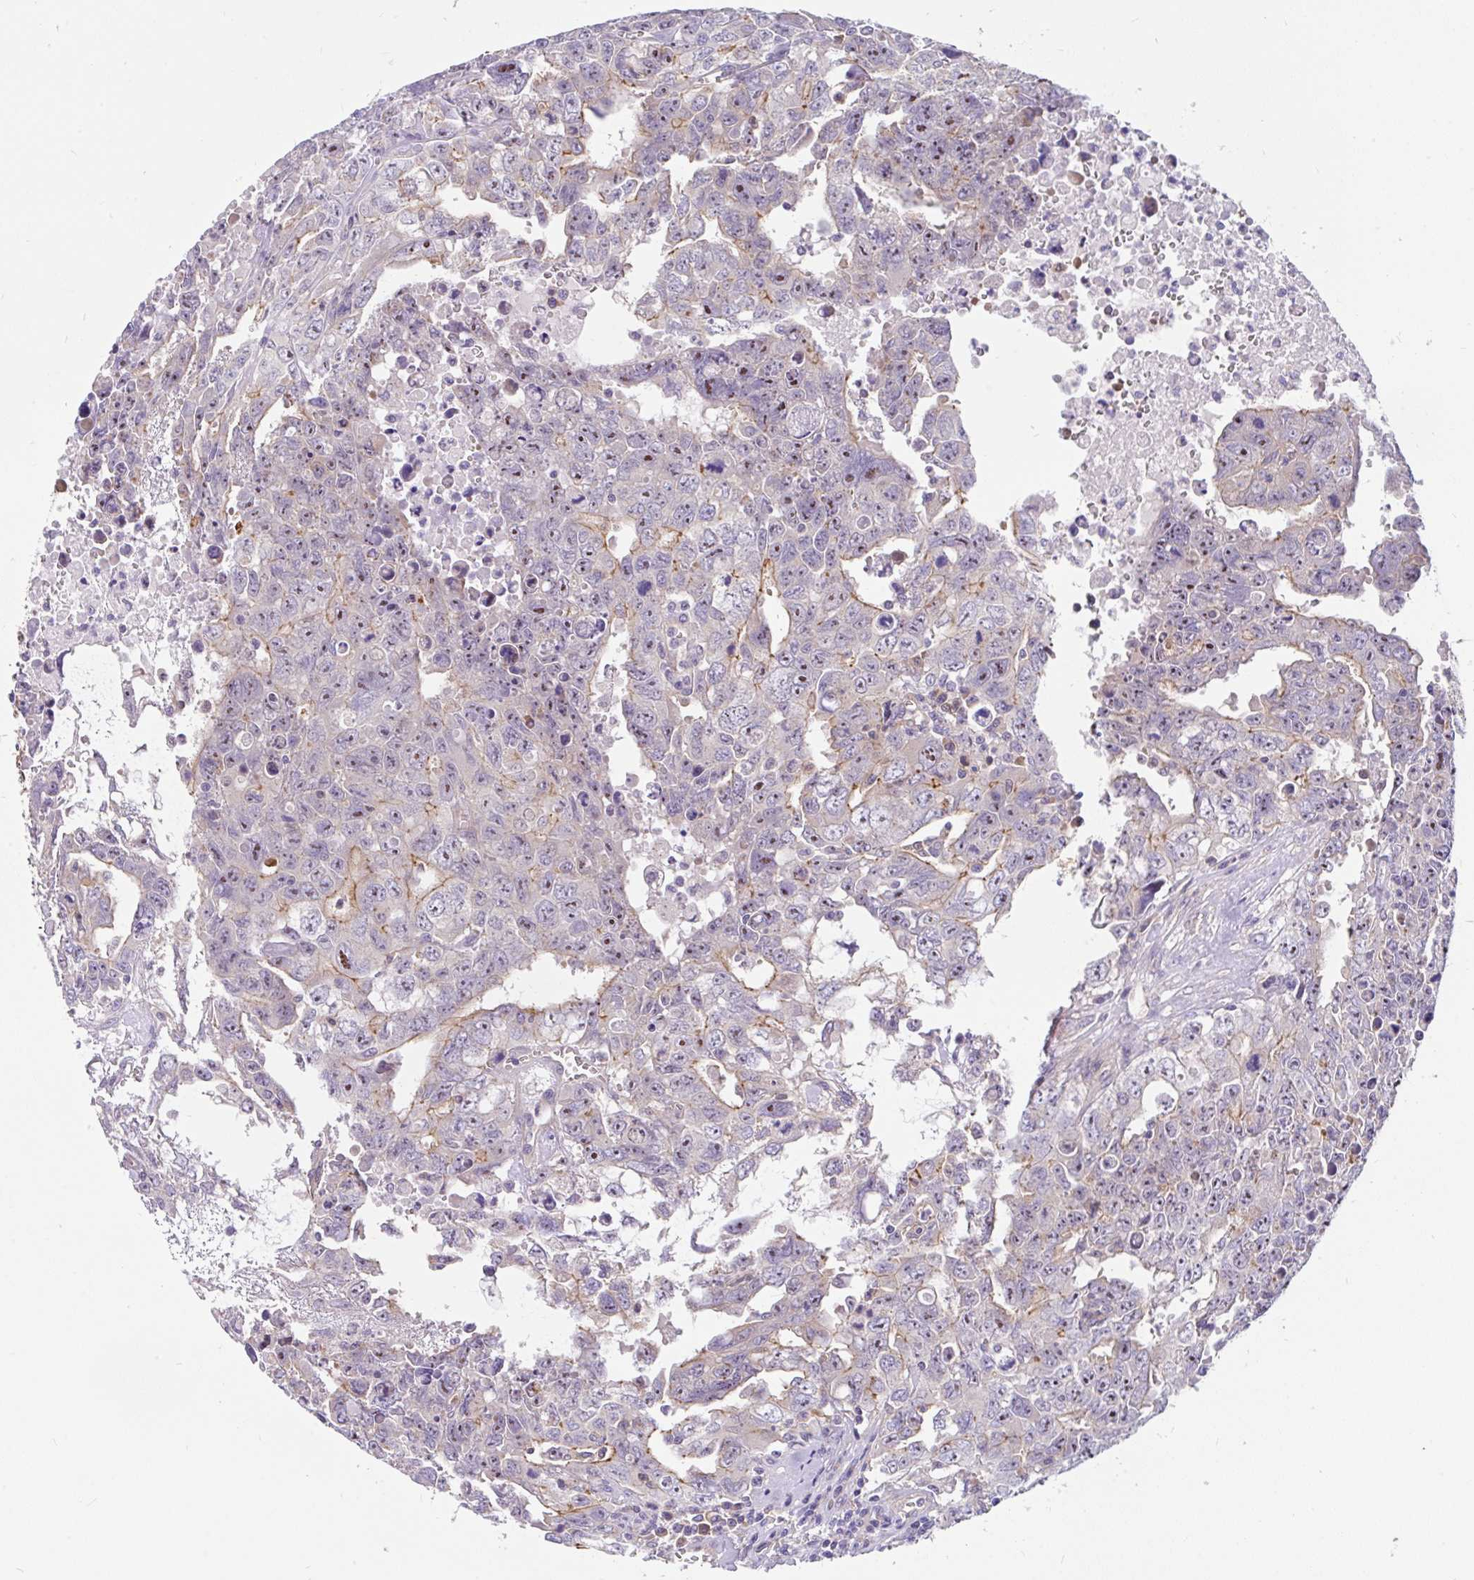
{"staining": {"intensity": "moderate", "quantity": "<25%", "location": "cytoplasmic/membranous"}, "tissue": "testis cancer", "cell_type": "Tumor cells", "image_type": "cancer", "snomed": [{"axis": "morphology", "description": "Carcinoma, Embryonal, NOS"}, {"axis": "topography", "description": "Testis"}], "caption": "A photomicrograph of testis cancer stained for a protein shows moderate cytoplasmic/membranous brown staining in tumor cells. The staining was performed using DAB (3,3'-diaminobenzidine), with brown indicating positive protein expression. Nuclei are stained blue with hematoxylin.", "gene": "LRRC26", "patient": {"sex": "male", "age": 24}}